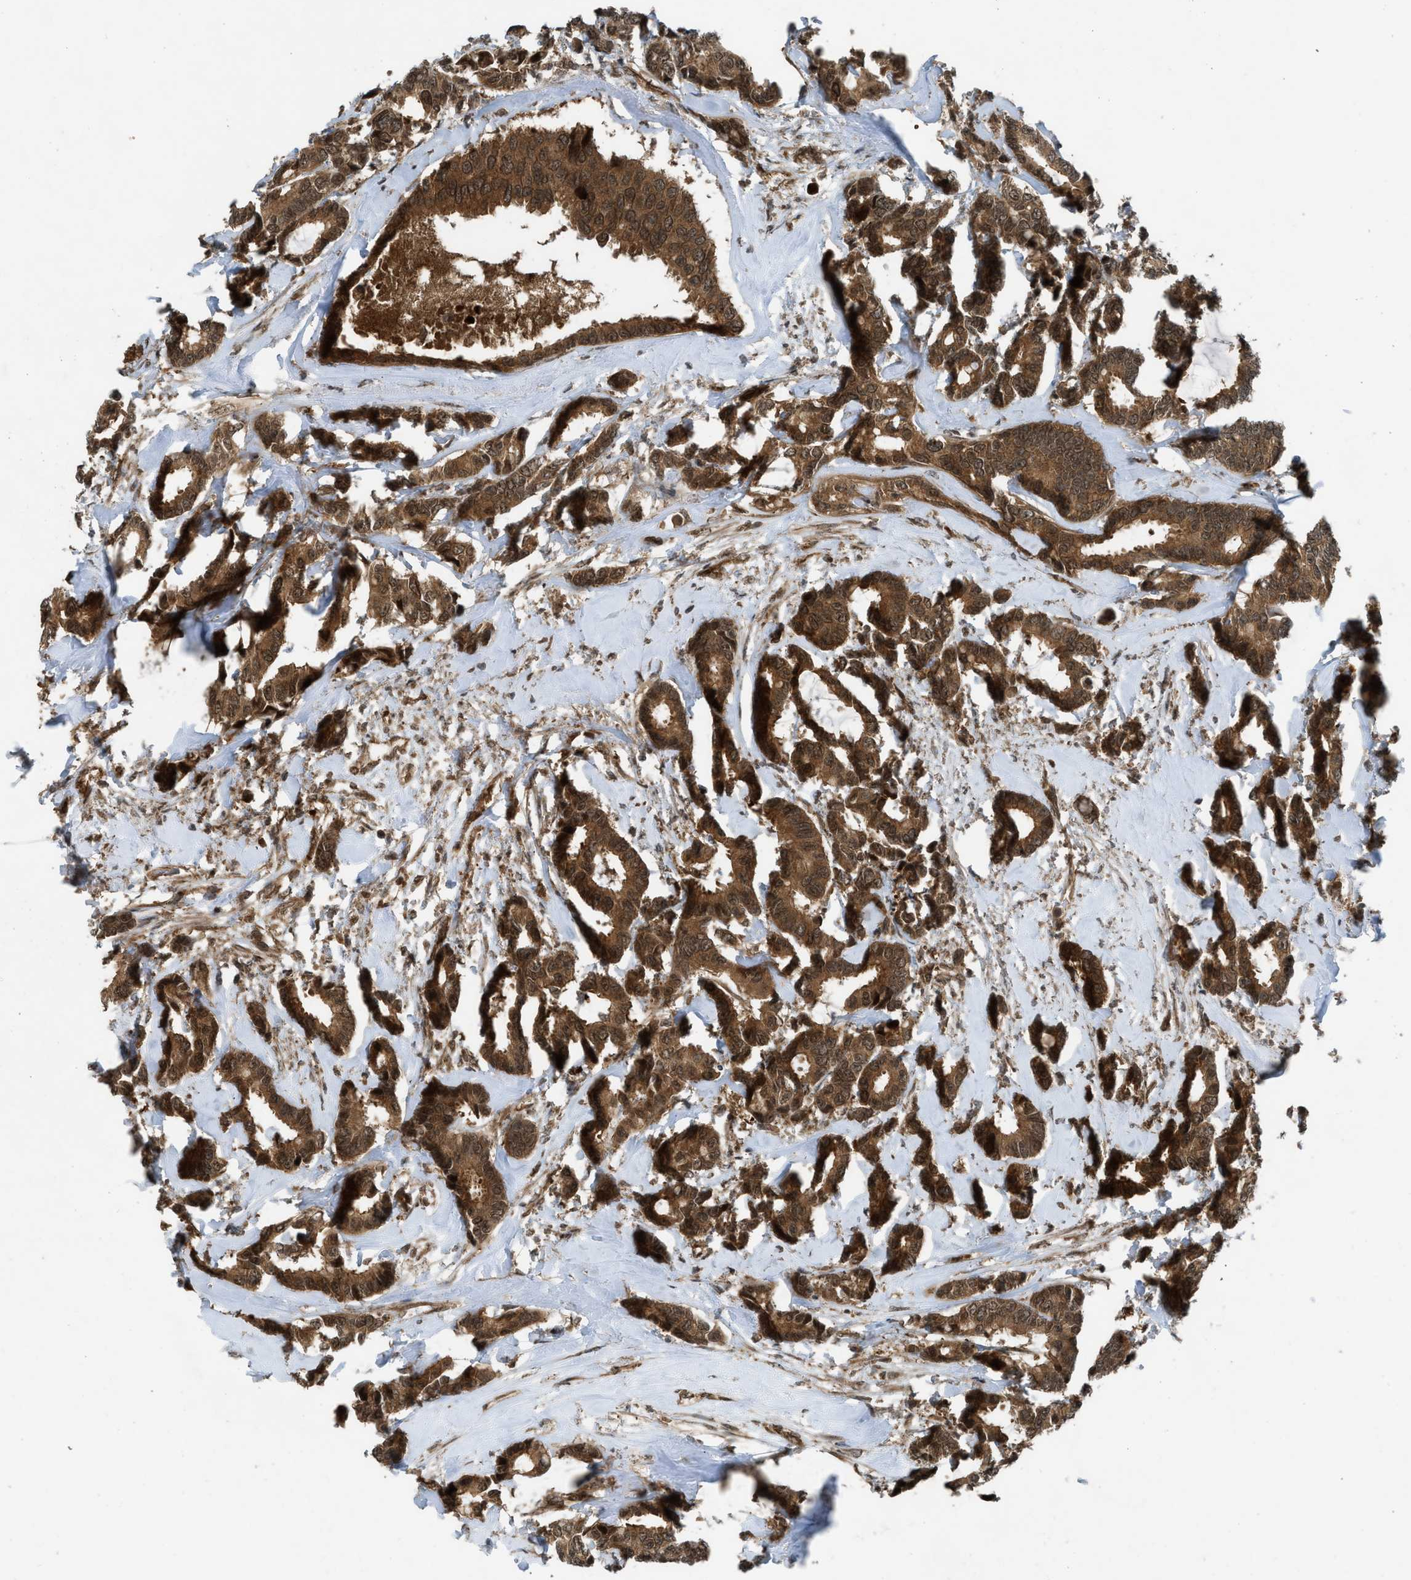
{"staining": {"intensity": "strong", "quantity": ">75%", "location": "cytoplasmic/membranous,nuclear"}, "tissue": "breast cancer", "cell_type": "Tumor cells", "image_type": "cancer", "snomed": [{"axis": "morphology", "description": "Duct carcinoma"}, {"axis": "topography", "description": "Breast"}], "caption": "A micrograph showing strong cytoplasmic/membranous and nuclear positivity in approximately >75% of tumor cells in breast infiltrating ductal carcinoma, as visualized by brown immunohistochemical staining.", "gene": "TXNL1", "patient": {"sex": "female", "age": 87}}